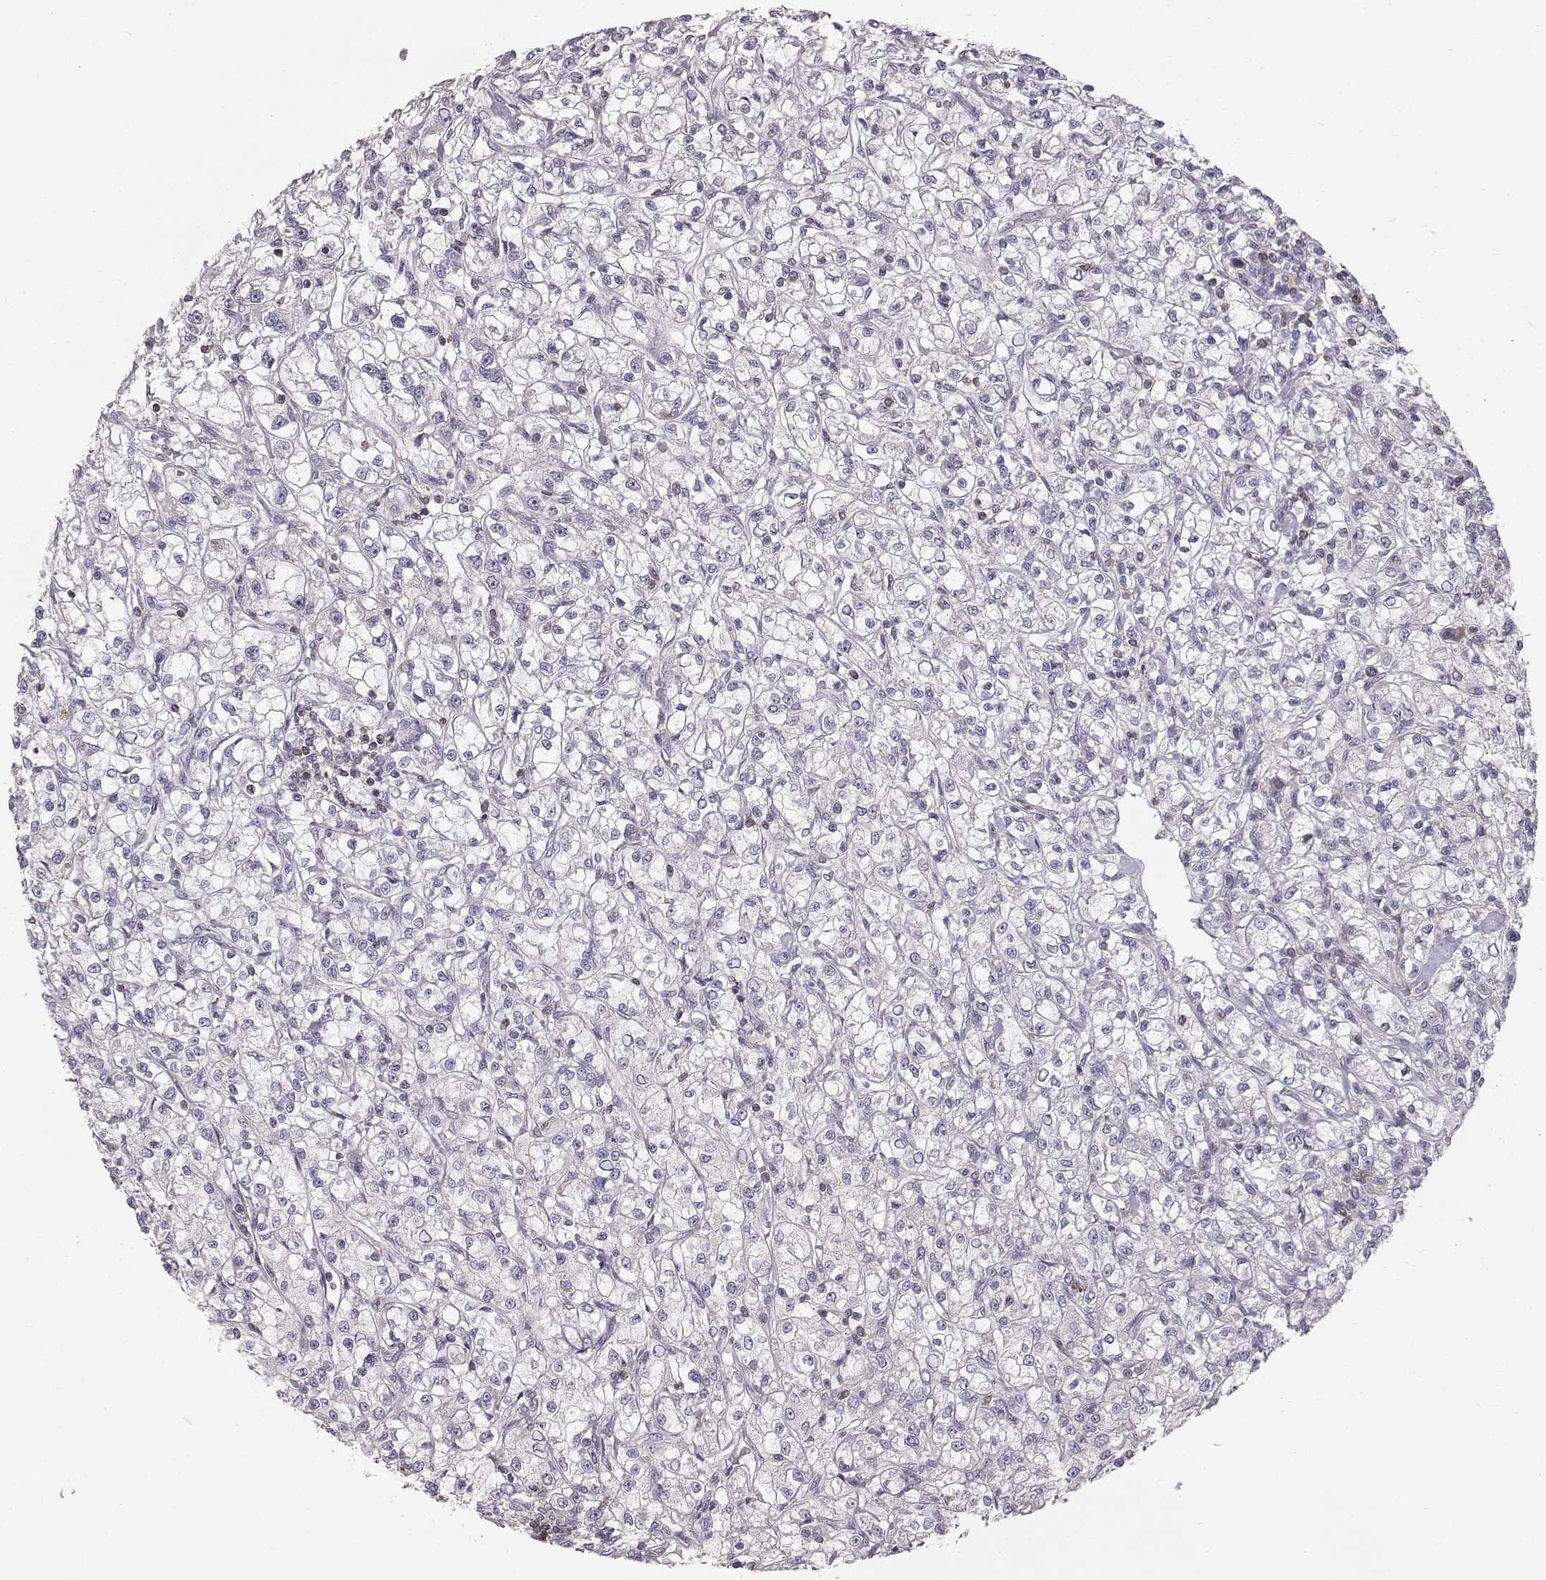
{"staining": {"intensity": "negative", "quantity": "none", "location": "none"}, "tissue": "renal cancer", "cell_type": "Tumor cells", "image_type": "cancer", "snomed": [{"axis": "morphology", "description": "Adenocarcinoma, NOS"}, {"axis": "topography", "description": "Kidney"}], "caption": "IHC of human renal cancer exhibits no staining in tumor cells.", "gene": "GRAP2", "patient": {"sex": "female", "age": 59}}